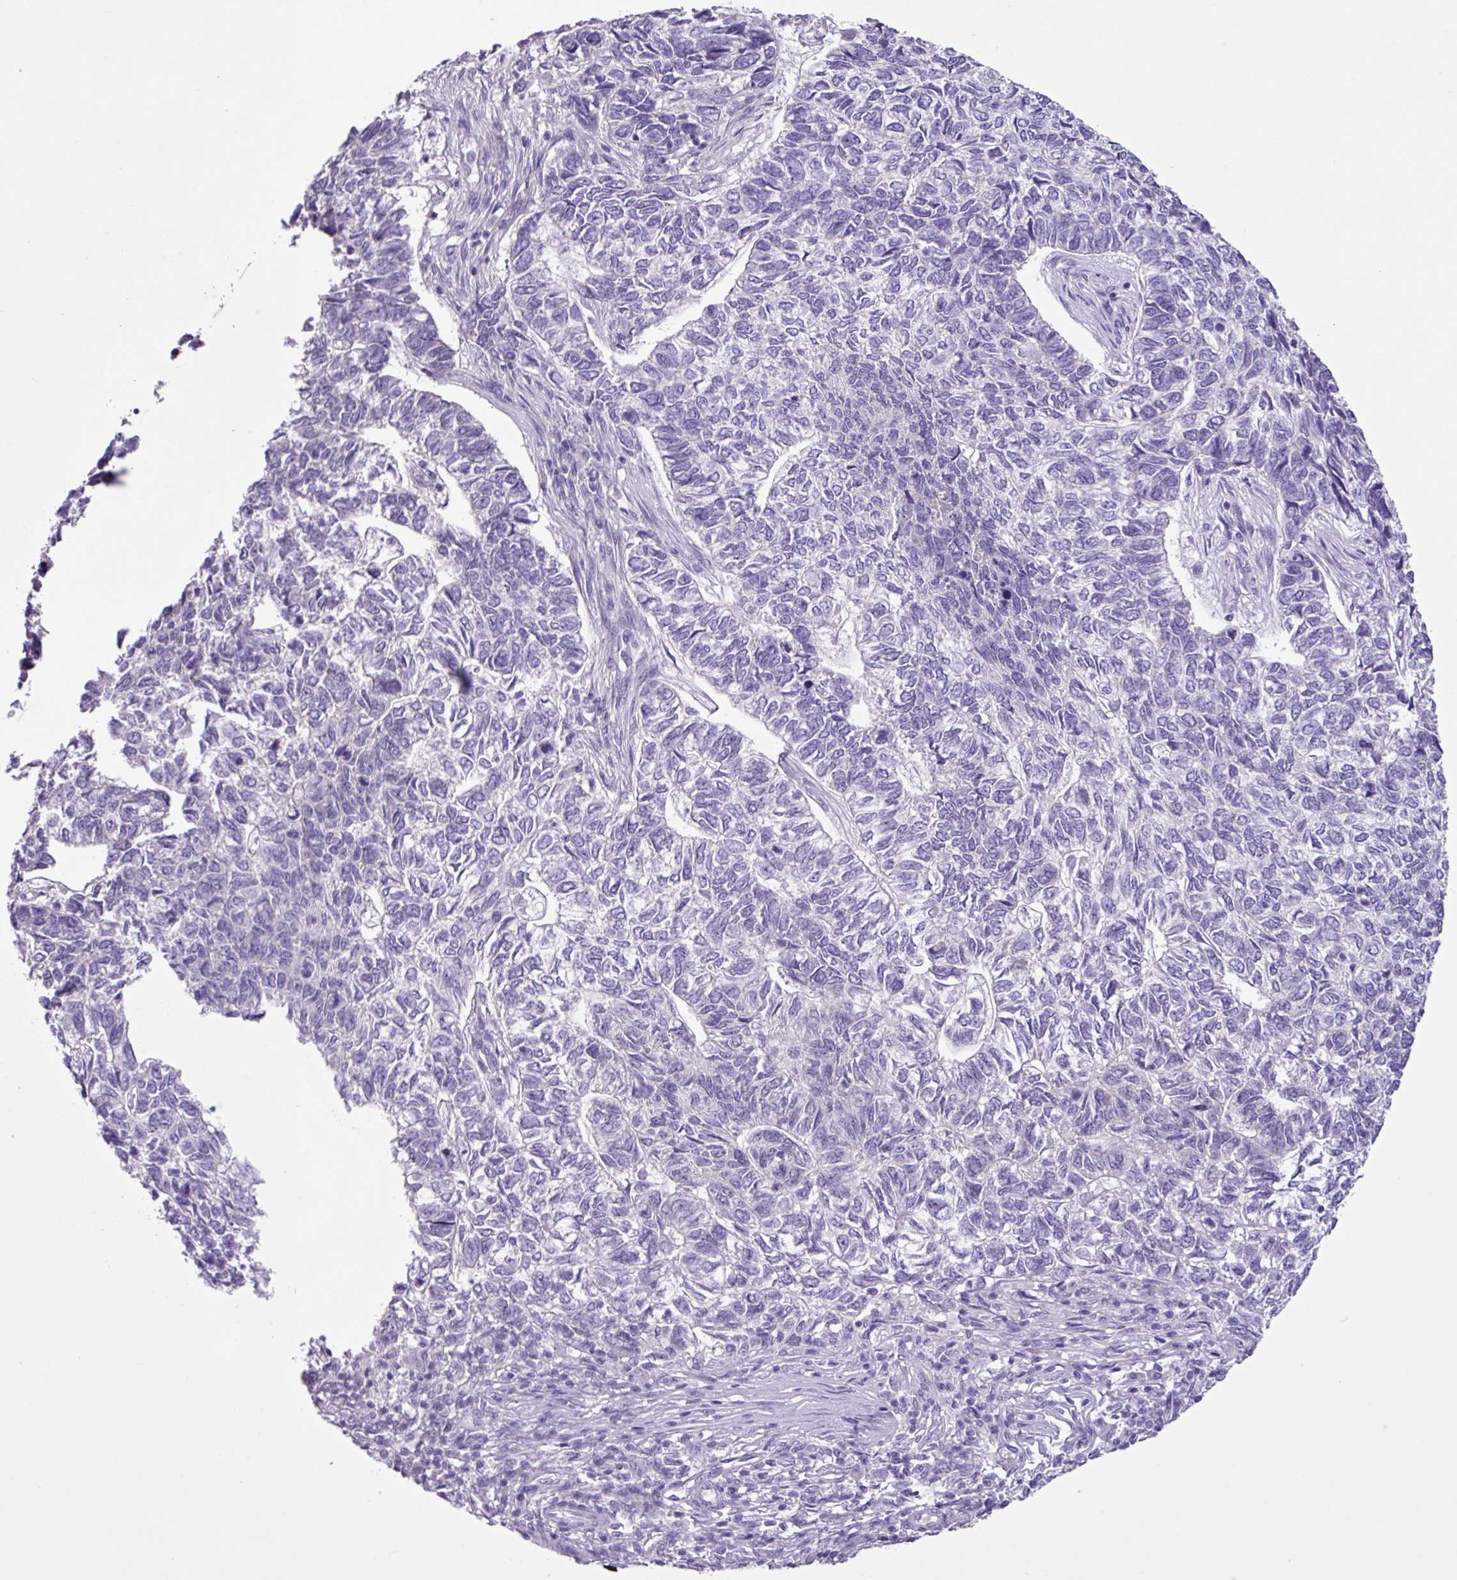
{"staining": {"intensity": "negative", "quantity": "none", "location": "none"}, "tissue": "skin cancer", "cell_type": "Tumor cells", "image_type": "cancer", "snomed": [{"axis": "morphology", "description": "Basal cell carcinoma"}, {"axis": "topography", "description": "Skin"}], "caption": "Immunohistochemistry photomicrograph of neoplastic tissue: skin cancer stained with DAB displays no significant protein staining in tumor cells.", "gene": "CYSTM1", "patient": {"sex": "female", "age": 65}}